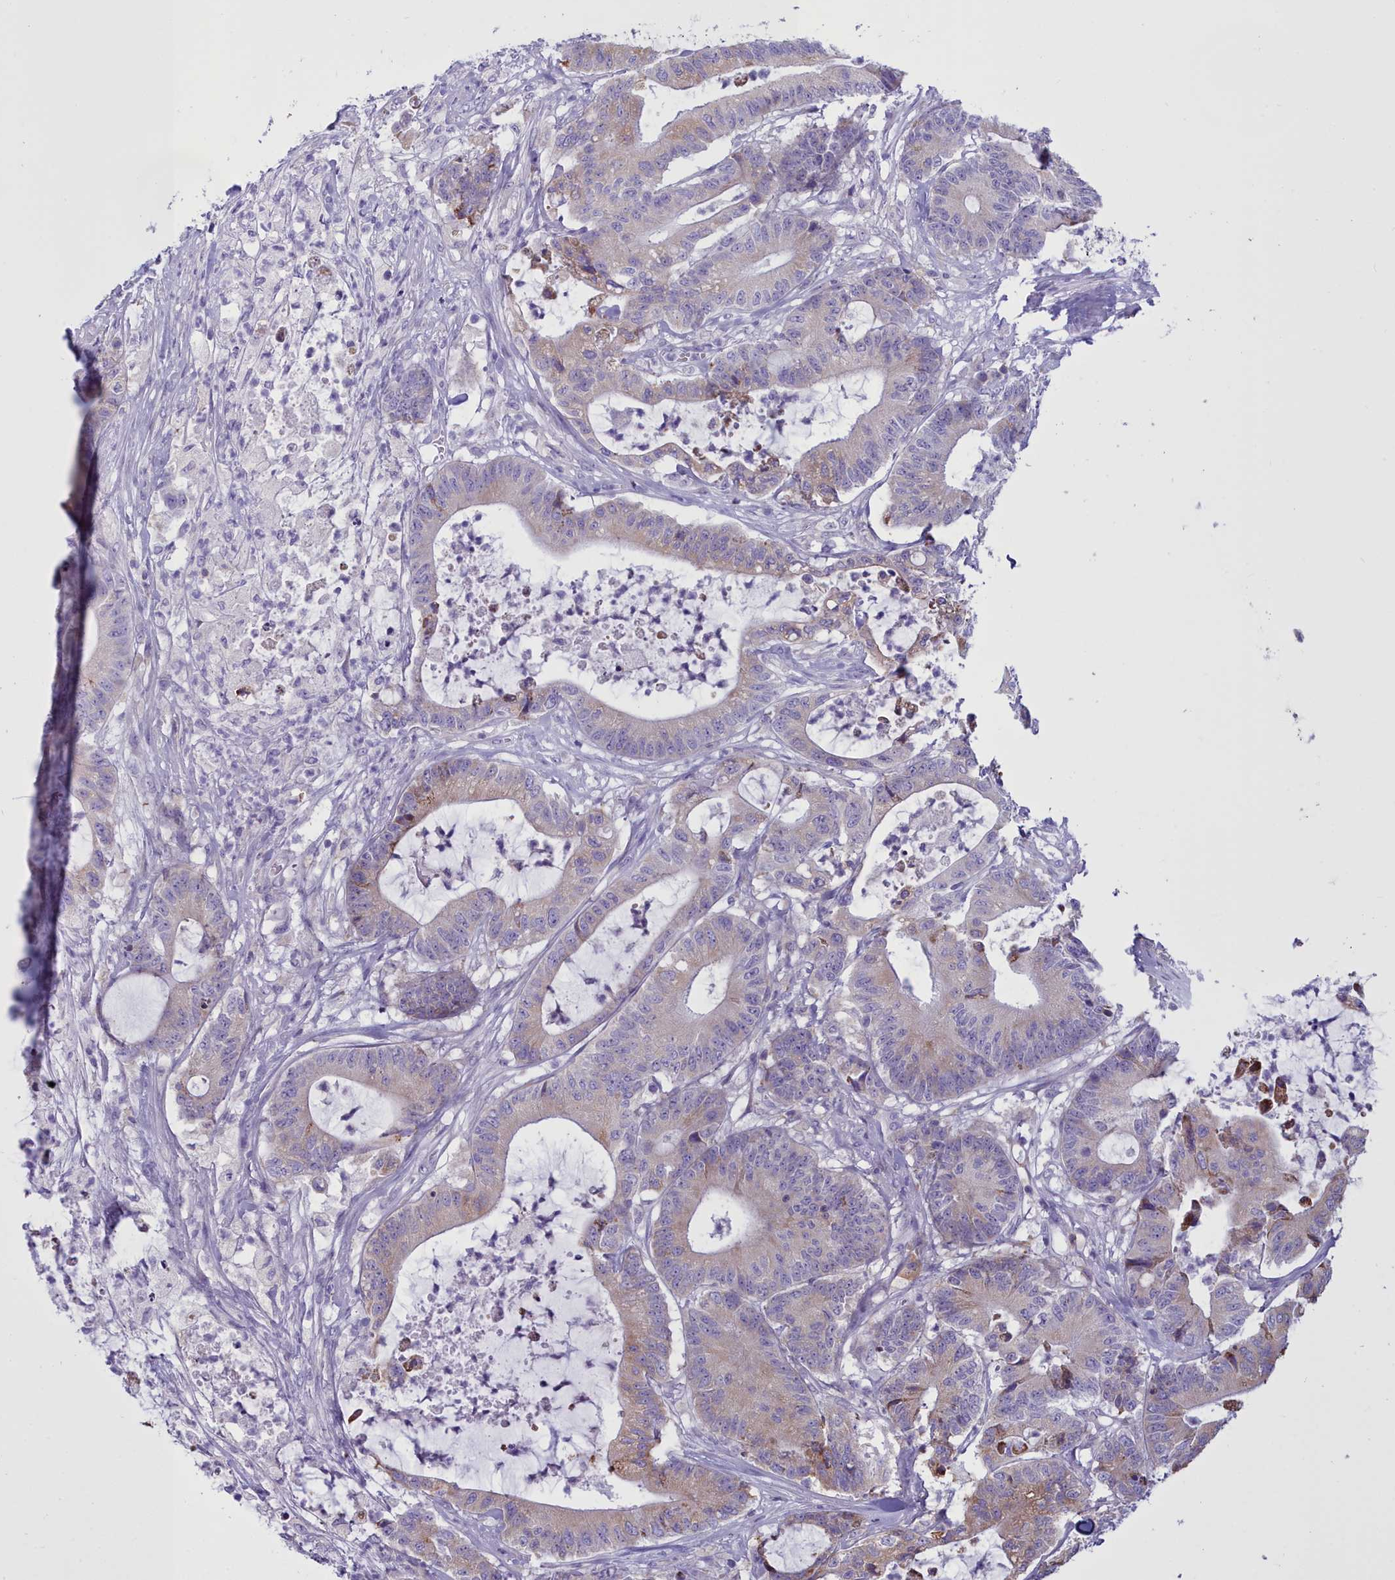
{"staining": {"intensity": "weak", "quantity": "<25%", "location": "cytoplasmic/membranous"}, "tissue": "colorectal cancer", "cell_type": "Tumor cells", "image_type": "cancer", "snomed": [{"axis": "morphology", "description": "Adenocarcinoma, NOS"}, {"axis": "topography", "description": "Colon"}], "caption": "Immunohistochemistry image of colorectal cancer (adenocarcinoma) stained for a protein (brown), which shows no positivity in tumor cells. The staining was performed using DAB to visualize the protein expression in brown, while the nuclei were stained in blue with hematoxylin (Magnification: 20x).", "gene": "CD5", "patient": {"sex": "female", "age": 84}}